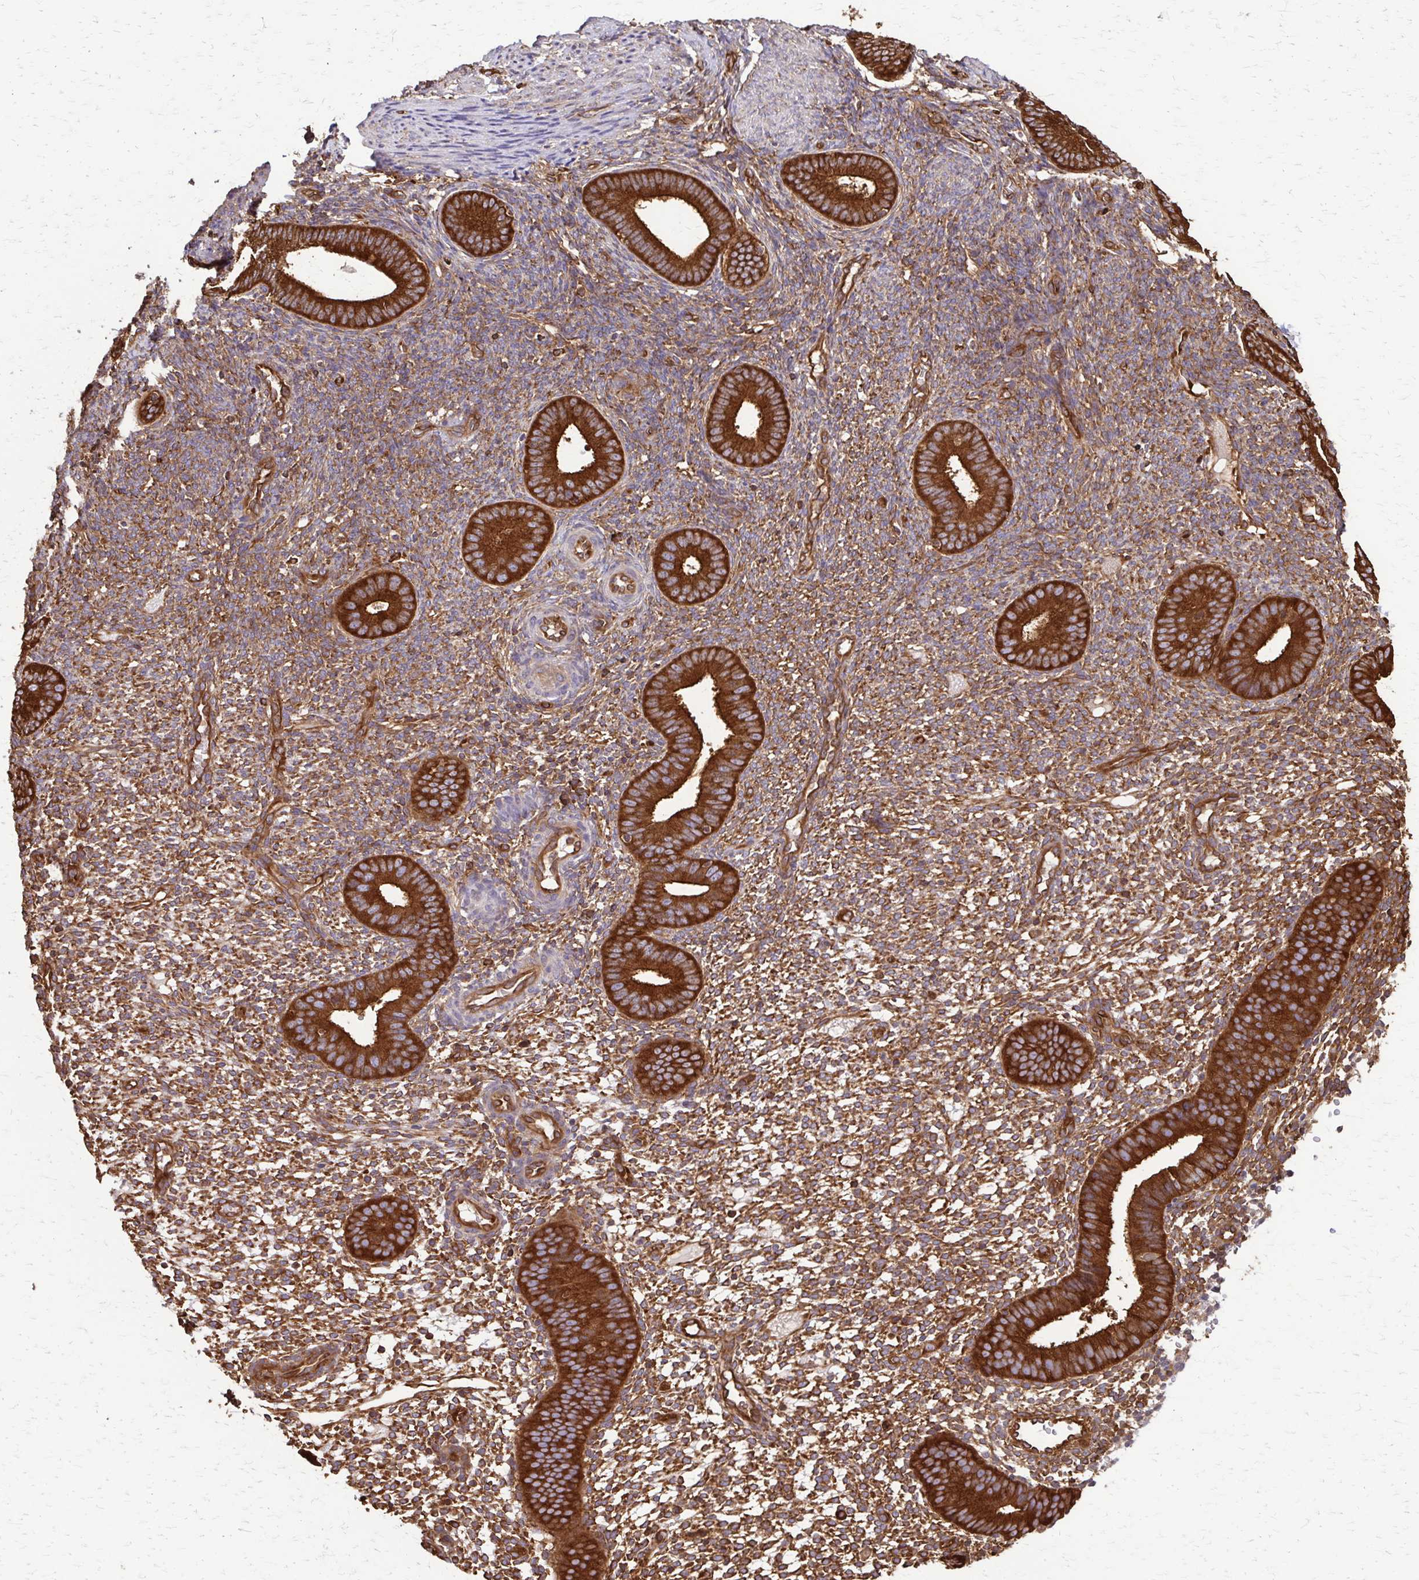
{"staining": {"intensity": "strong", "quantity": ">75%", "location": "cytoplasmic/membranous"}, "tissue": "endometrium", "cell_type": "Cells in endometrial stroma", "image_type": "normal", "snomed": [{"axis": "morphology", "description": "Normal tissue, NOS"}, {"axis": "topography", "description": "Endometrium"}], "caption": "The image exhibits a brown stain indicating the presence of a protein in the cytoplasmic/membranous of cells in endometrial stroma in endometrium.", "gene": "EEF2", "patient": {"sex": "female", "age": 40}}